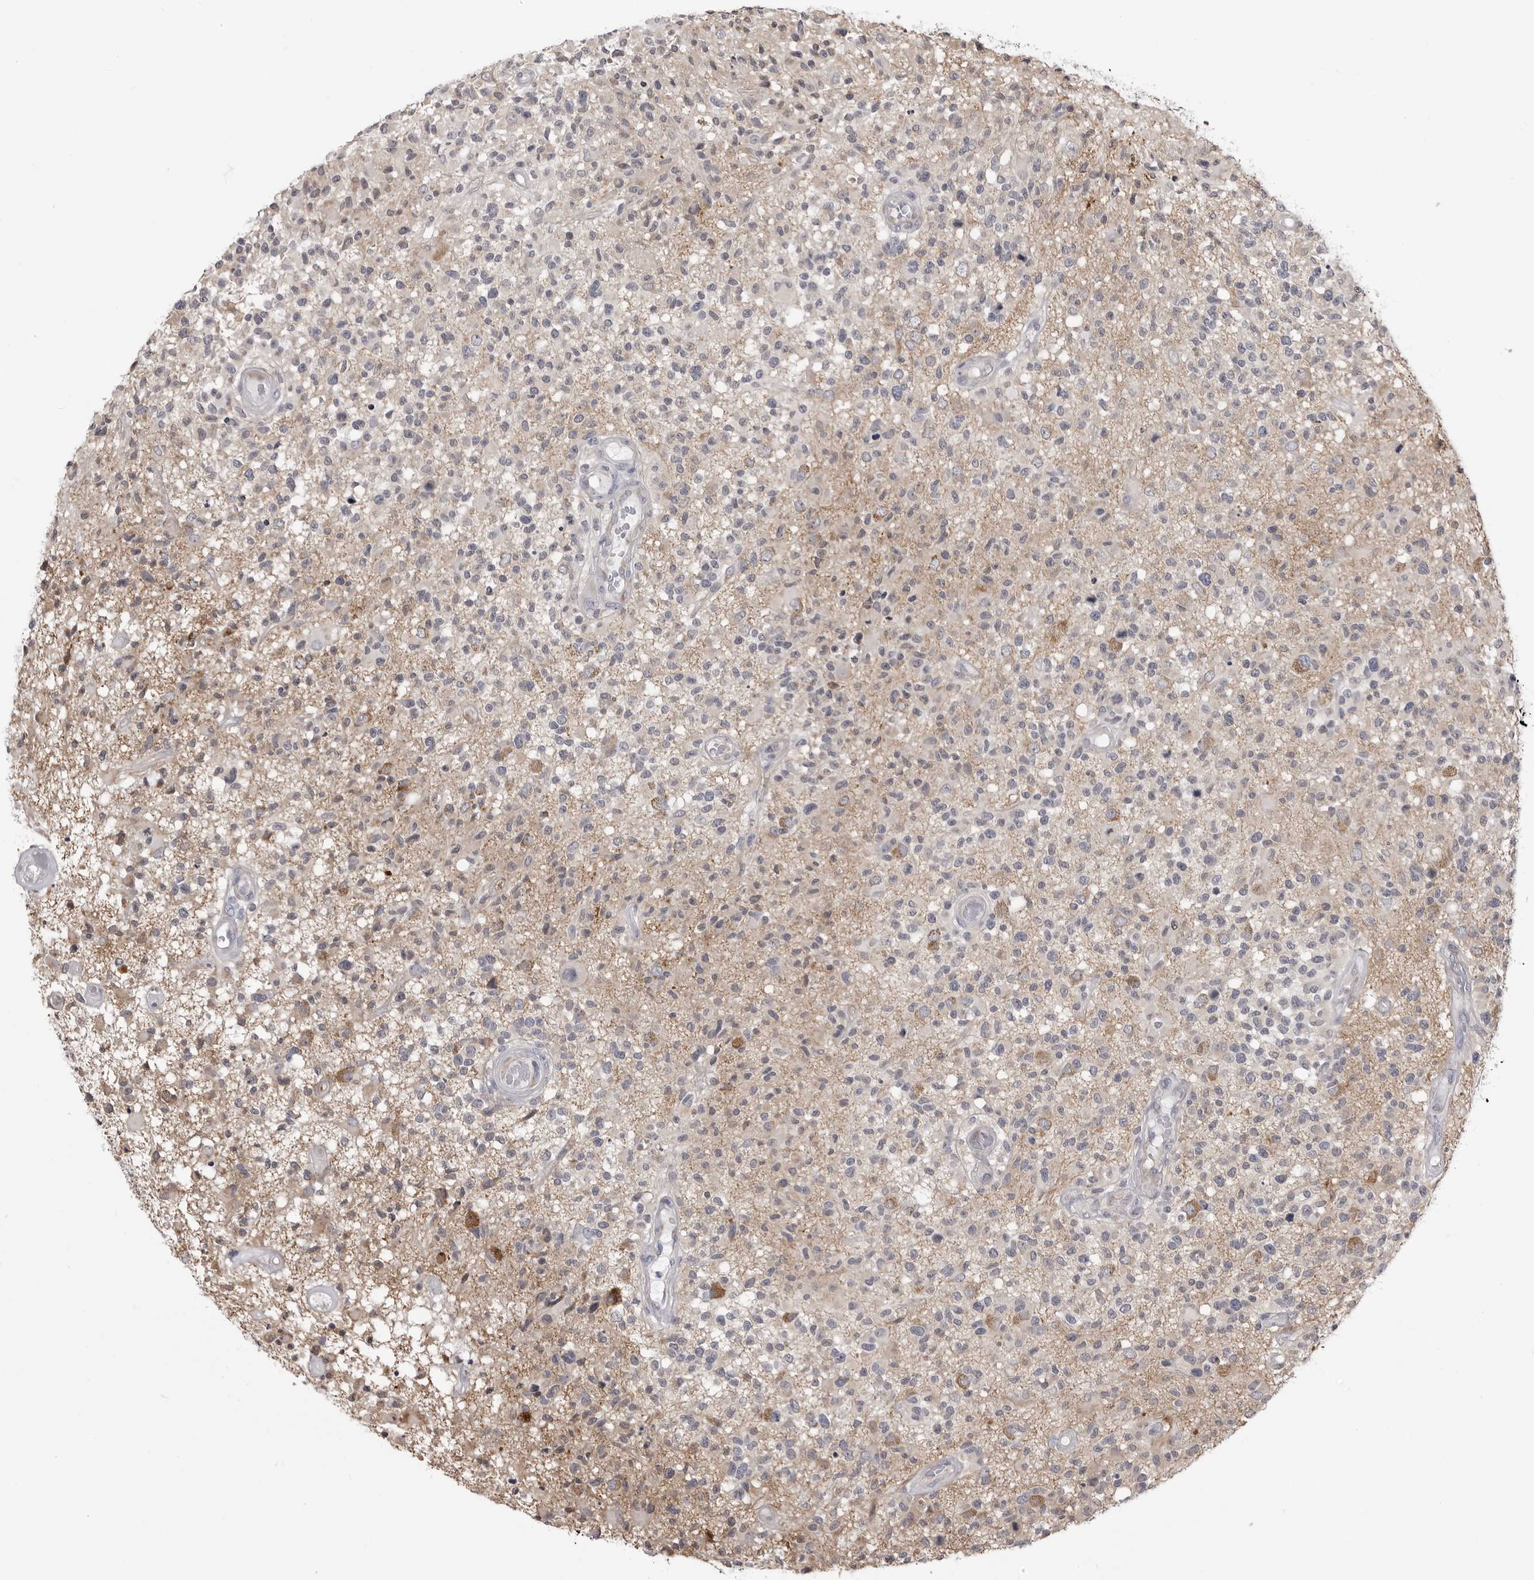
{"staining": {"intensity": "weak", "quantity": "<25%", "location": "cytoplasmic/membranous"}, "tissue": "glioma", "cell_type": "Tumor cells", "image_type": "cancer", "snomed": [{"axis": "morphology", "description": "Glioma, malignant, High grade"}, {"axis": "morphology", "description": "Glioblastoma, NOS"}, {"axis": "topography", "description": "Brain"}], "caption": "High magnification brightfield microscopy of malignant glioma (high-grade) stained with DAB (brown) and counterstained with hematoxylin (blue): tumor cells show no significant expression. (Stains: DAB (3,3'-diaminobenzidine) immunohistochemistry with hematoxylin counter stain, Microscopy: brightfield microscopy at high magnification).", "gene": "FH", "patient": {"sex": "male", "age": 60}}